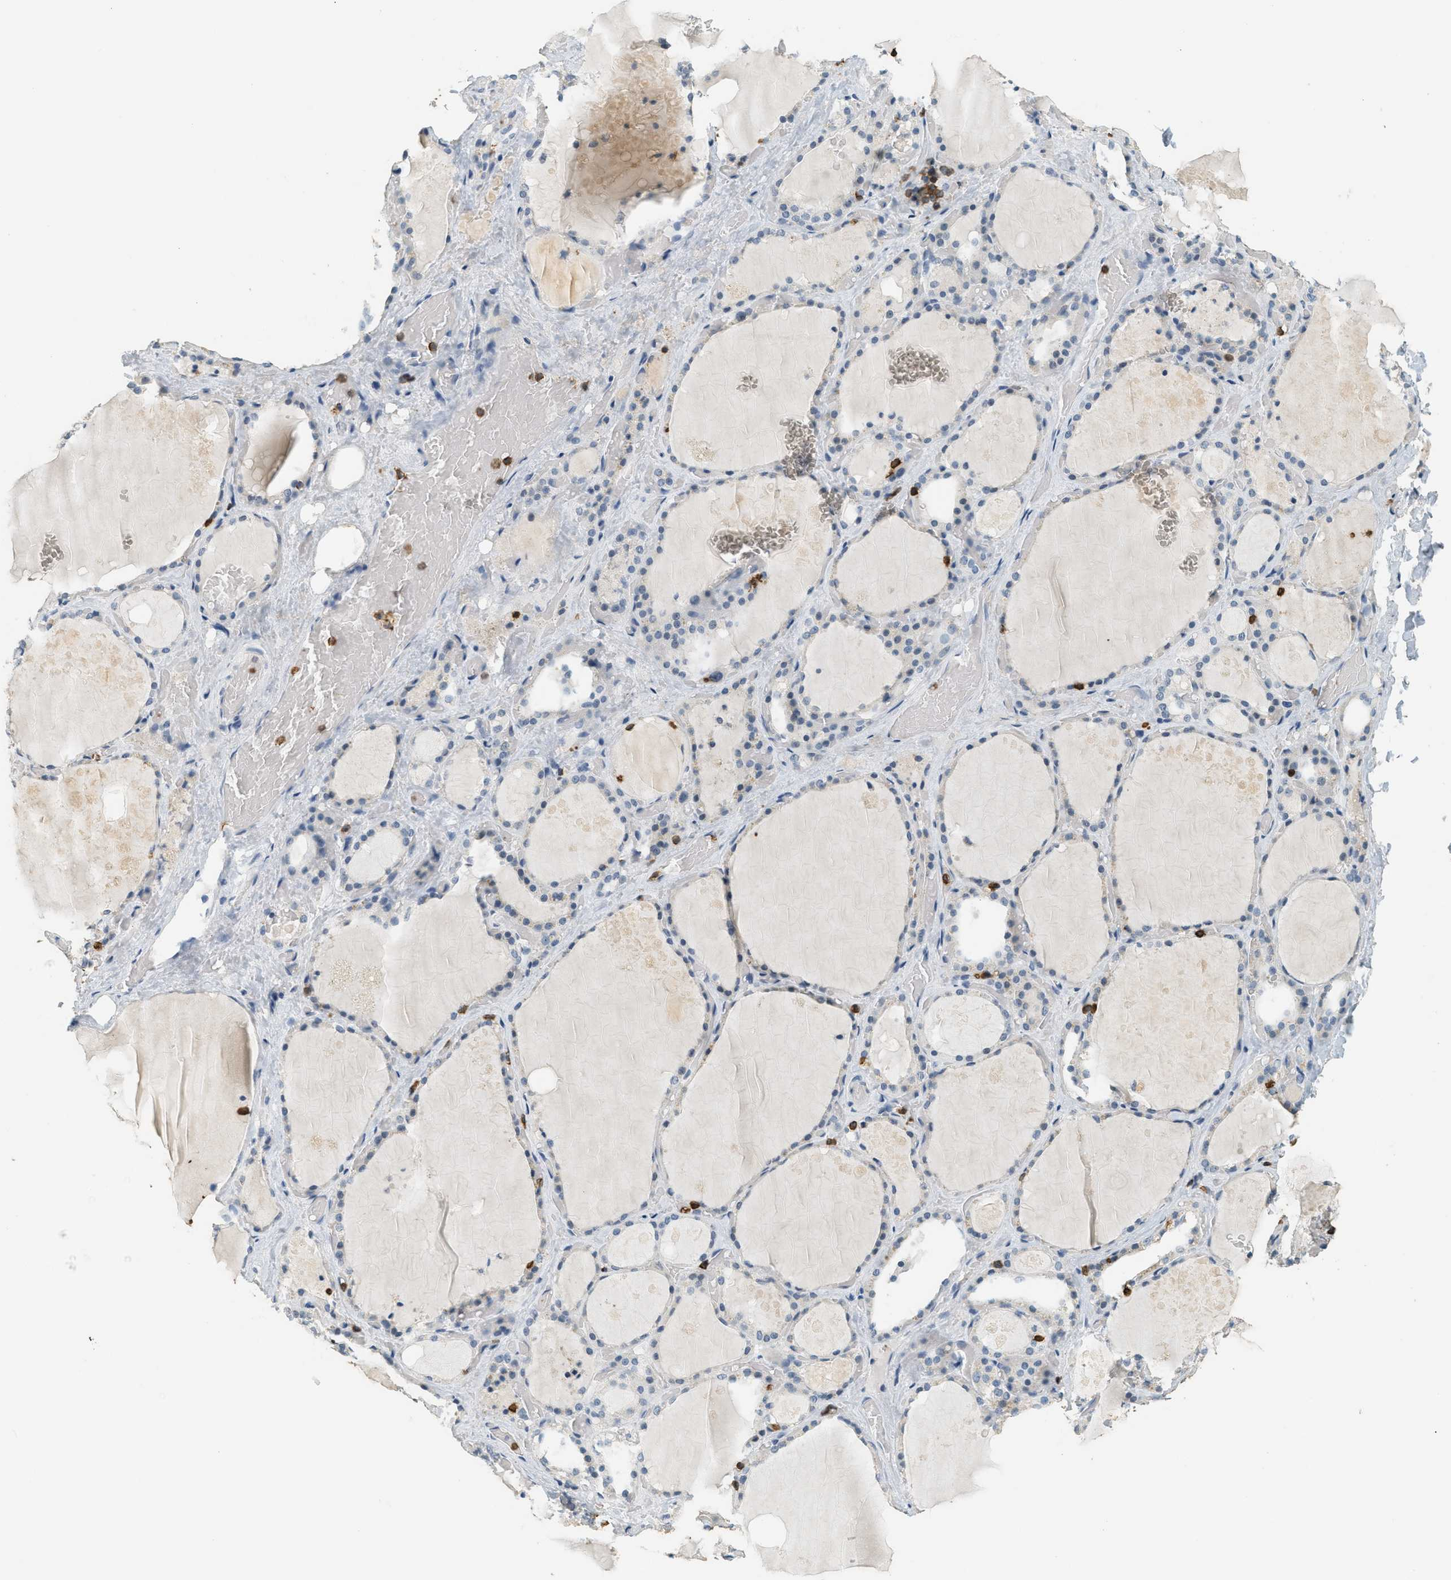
{"staining": {"intensity": "negative", "quantity": "none", "location": "none"}, "tissue": "thyroid gland", "cell_type": "Glandular cells", "image_type": "normal", "snomed": [{"axis": "morphology", "description": "Normal tissue, NOS"}, {"axis": "topography", "description": "Thyroid gland"}], "caption": "This is a image of immunohistochemistry staining of benign thyroid gland, which shows no positivity in glandular cells.", "gene": "LSP1", "patient": {"sex": "male", "age": 61}}